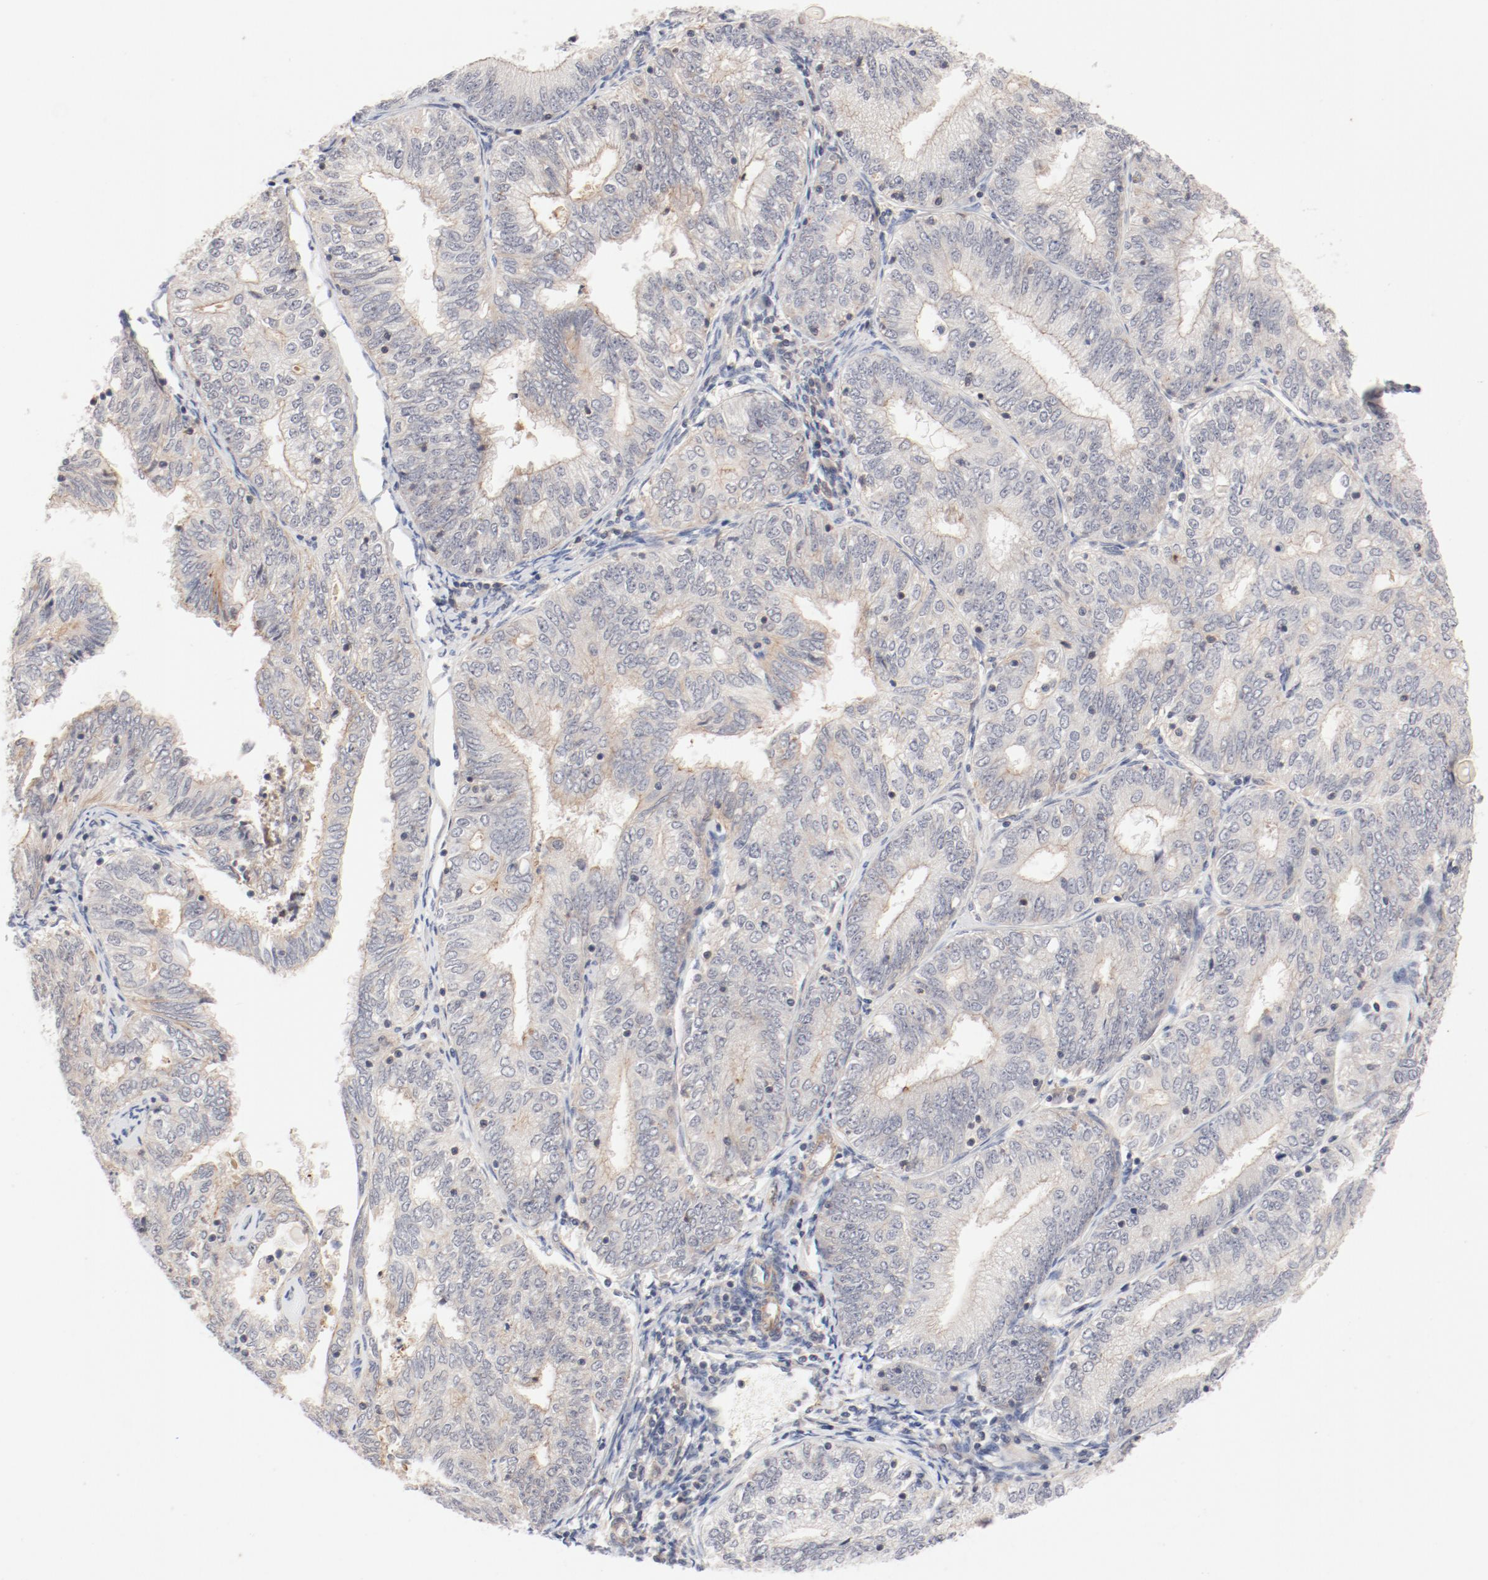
{"staining": {"intensity": "weak", "quantity": "<25%", "location": "cytoplasmic/membranous"}, "tissue": "endometrial cancer", "cell_type": "Tumor cells", "image_type": "cancer", "snomed": [{"axis": "morphology", "description": "Adenocarcinoma, NOS"}, {"axis": "topography", "description": "Endometrium"}], "caption": "DAB (3,3'-diaminobenzidine) immunohistochemical staining of endometrial cancer reveals no significant staining in tumor cells.", "gene": "ZNF267", "patient": {"sex": "female", "age": 69}}